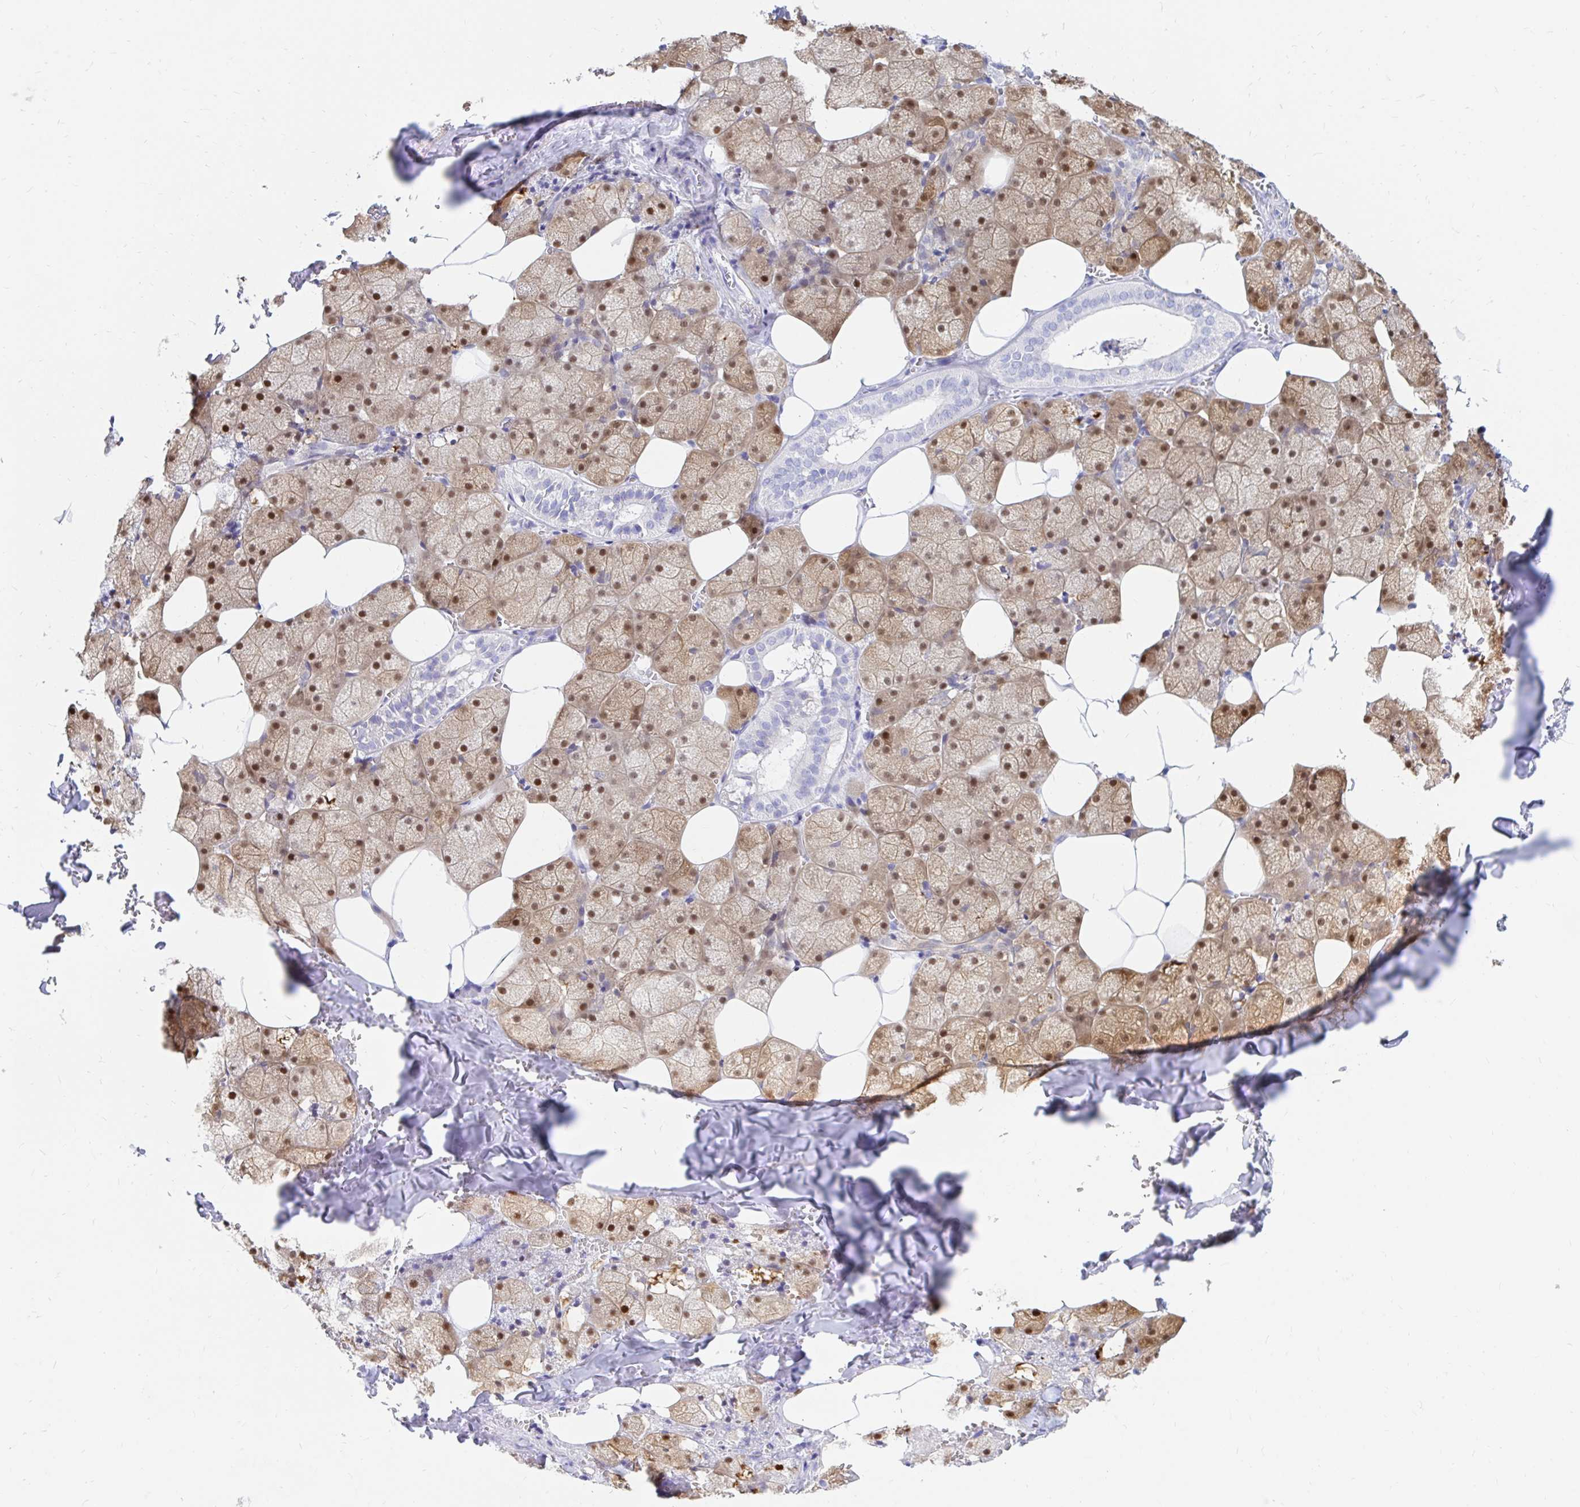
{"staining": {"intensity": "moderate", "quantity": "25%-75%", "location": "cytoplasmic/membranous,nuclear"}, "tissue": "salivary gland", "cell_type": "Glandular cells", "image_type": "normal", "snomed": [{"axis": "morphology", "description": "Normal tissue, NOS"}, {"axis": "topography", "description": "Salivary gland"}, {"axis": "topography", "description": "Peripheral nerve tissue"}], "caption": "IHC histopathology image of unremarkable salivary gland stained for a protein (brown), which reveals medium levels of moderate cytoplasmic/membranous,nuclear positivity in approximately 25%-75% of glandular cells.", "gene": "PPP1R1B", "patient": {"sex": "male", "age": 38}}